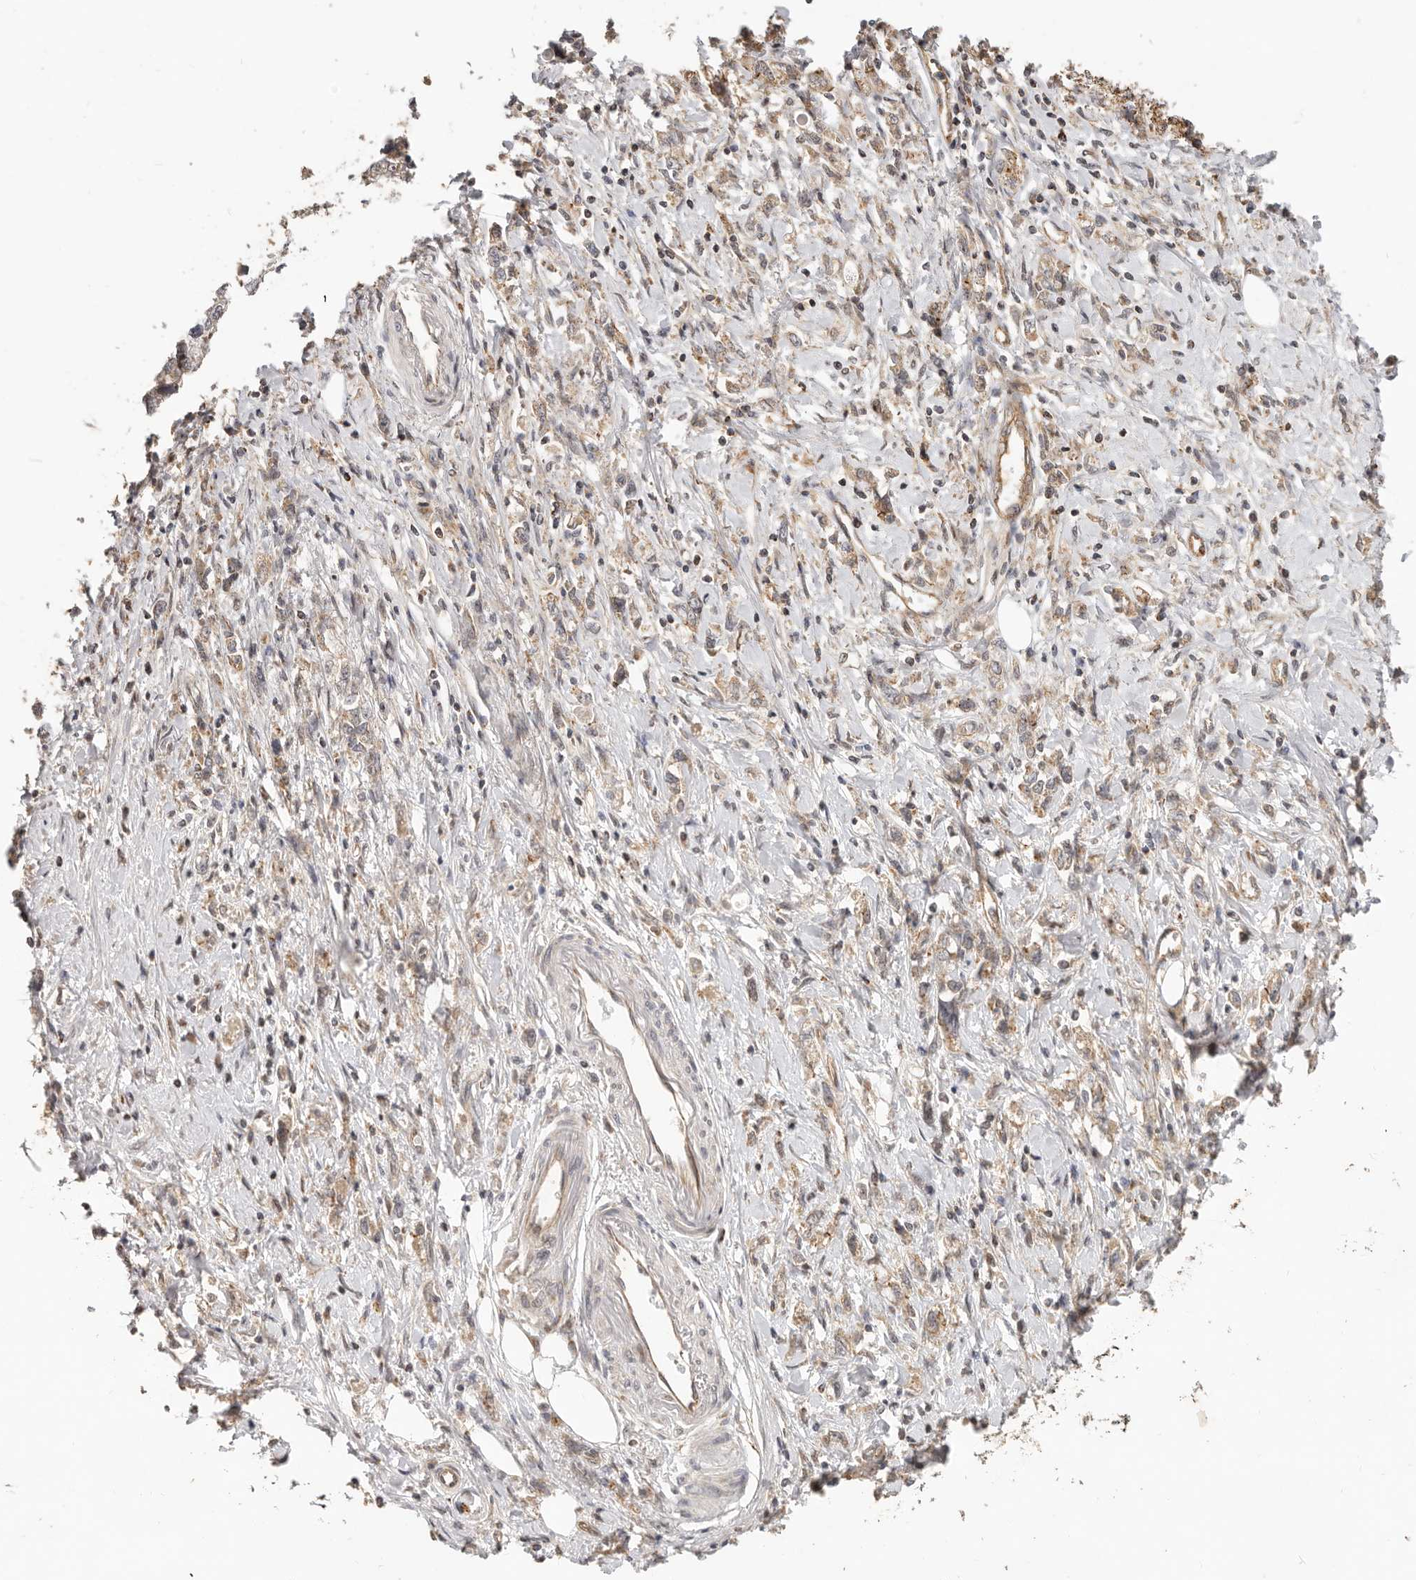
{"staining": {"intensity": "moderate", "quantity": "<25%", "location": "cytoplasmic/membranous"}, "tissue": "stomach cancer", "cell_type": "Tumor cells", "image_type": "cancer", "snomed": [{"axis": "morphology", "description": "Adenocarcinoma, NOS"}, {"axis": "topography", "description": "Stomach"}], "caption": "Stomach cancer stained for a protein (brown) reveals moderate cytoplasmic/membranous positive staining in about <25% of tumor cells.", "gene": "USP49", "patient": {"sex": "female", "age": 76}}